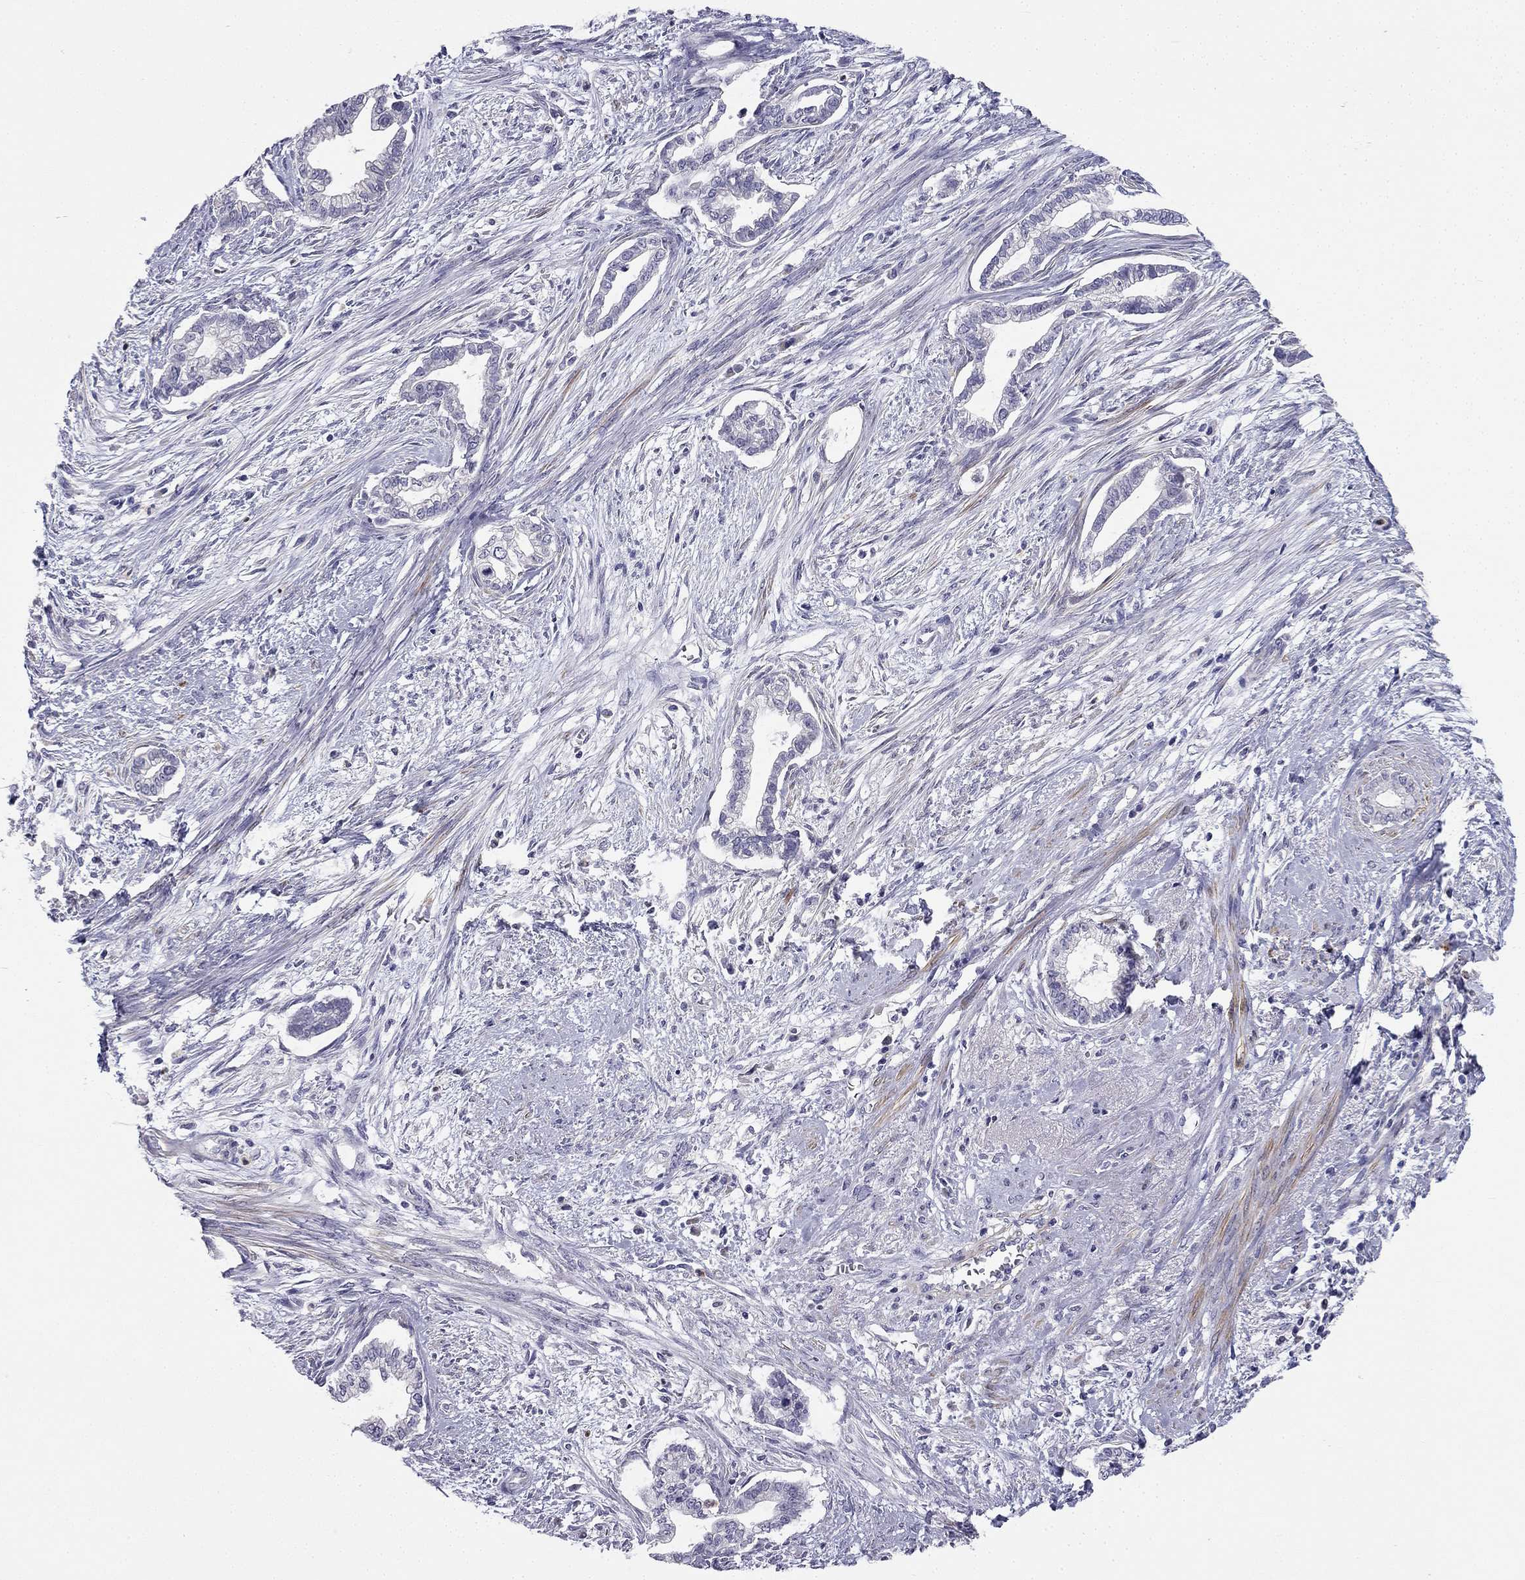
{"staining": {"intensity": "negative", "quantity": "none", "location": "none"}, "tissue": "cervical cancer", "cell_type": "Tumor cells", "image_type": "cancer", "snomed": [{"axis": "morphology", "description": "Adenocarcinoma, NOS"}, {"axis": "topography", "description": "Cervix"}], "caption": "DAB (3,3'-diaminobenzidine) immunohistochemical staining of human cervical cancer demonstrates no significant positivity in tumor cells. (IHC, brightfield microscopy, high magnification).", "gene": "C16orf89", "patient": {"sex": "female", "age": 62}}